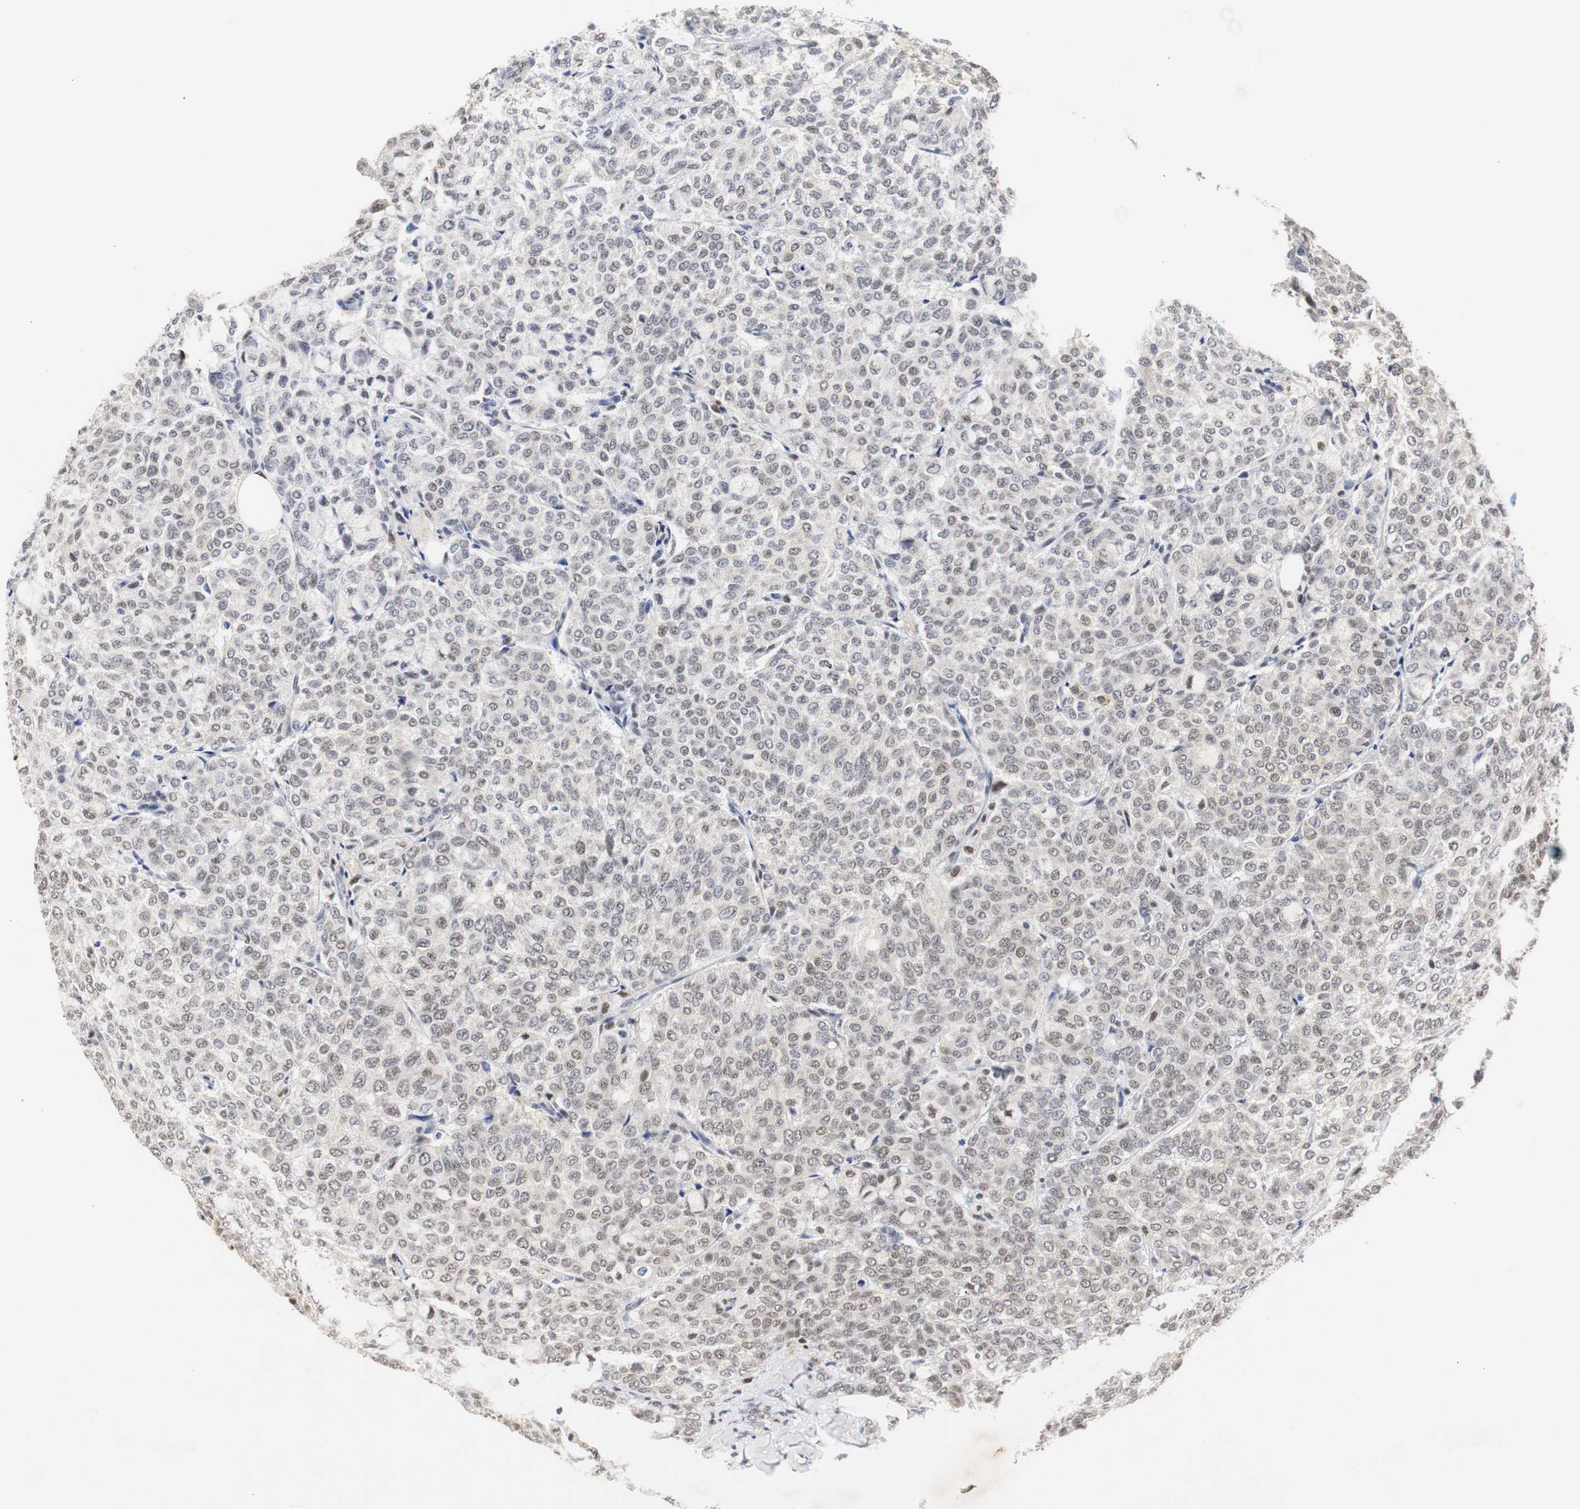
{"staining": {"intensity": "weak", "quantity": "<25%", "location": "nuclear"}, "tissue": "breast cancer", "cell_type": "Tumor cells", "image_type": "cancer", "snomed": [{"axis": "morphology", "description": "Lobular carcinoma"}, {"axis": "topography", "description": "Breast"}], "caption": "Breast lobular carcinoma stained for a protein using immunohistochemistry displays no positivity tumor cells.", "gene": "ZFC3H1", "patient": {"sex": "female", "age": 60}}